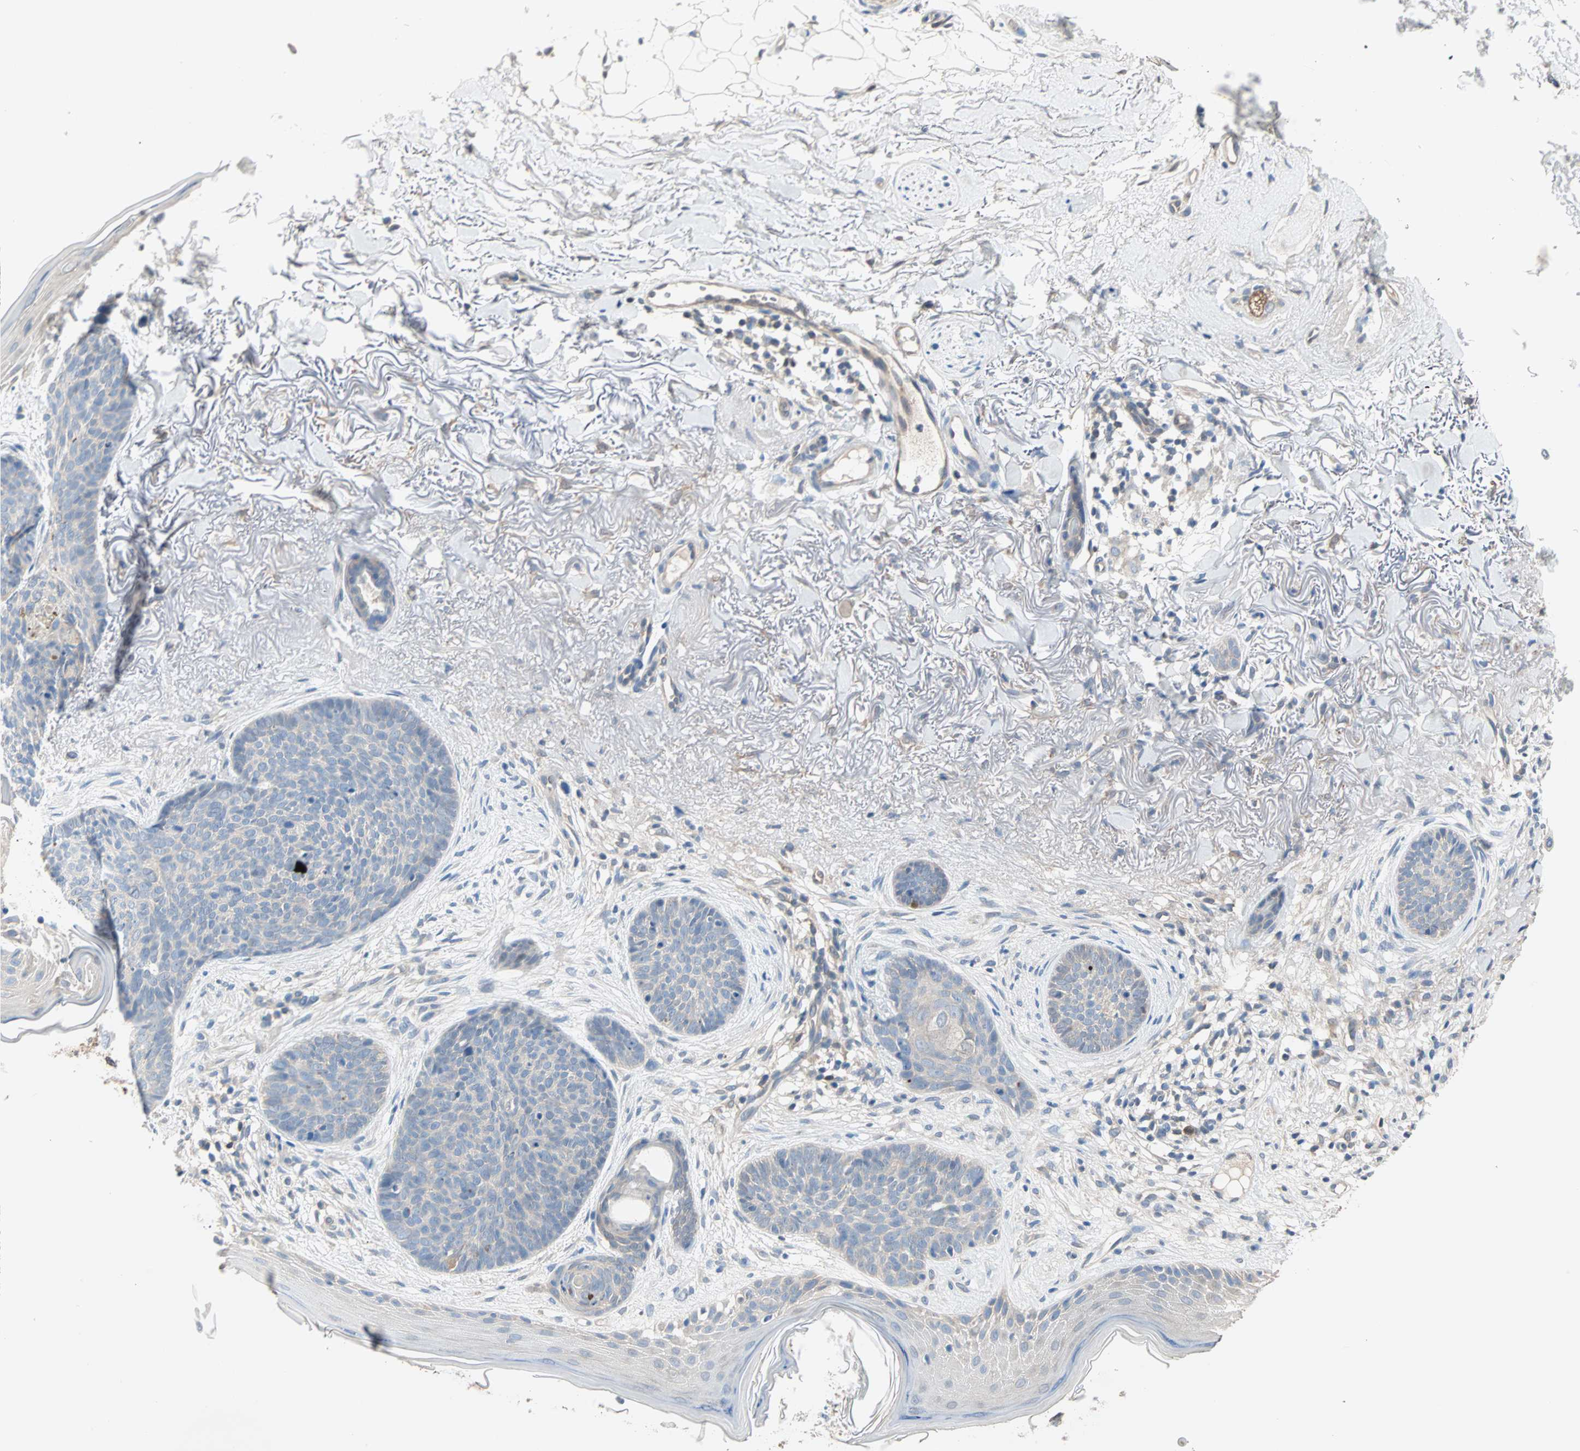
{"staining": {"intensity": "weak", "quantity": "25%-75%", "location": "cytoplasmic/membranous"}, "tissue": "skin cancer", "cell_type": "Tumor cells", "image_type": "cancer", "snomed": [{"axis": "morphology", "description": "Normal tissue, NOS"}, {"axis": "morphology", "description": "Basal cell carcinoma"}, {"axis": "topography", "description": "Skin"}], "caption": "This image reveals immunohistochemistry (IHC) staining of human skin basal cell carcinoma, with low weak cytoplasmic/membranous expression in approximately 25%-75% of tumor cells.", "gene": "MPI", "patient": {"sex": "female", "age": 70}}